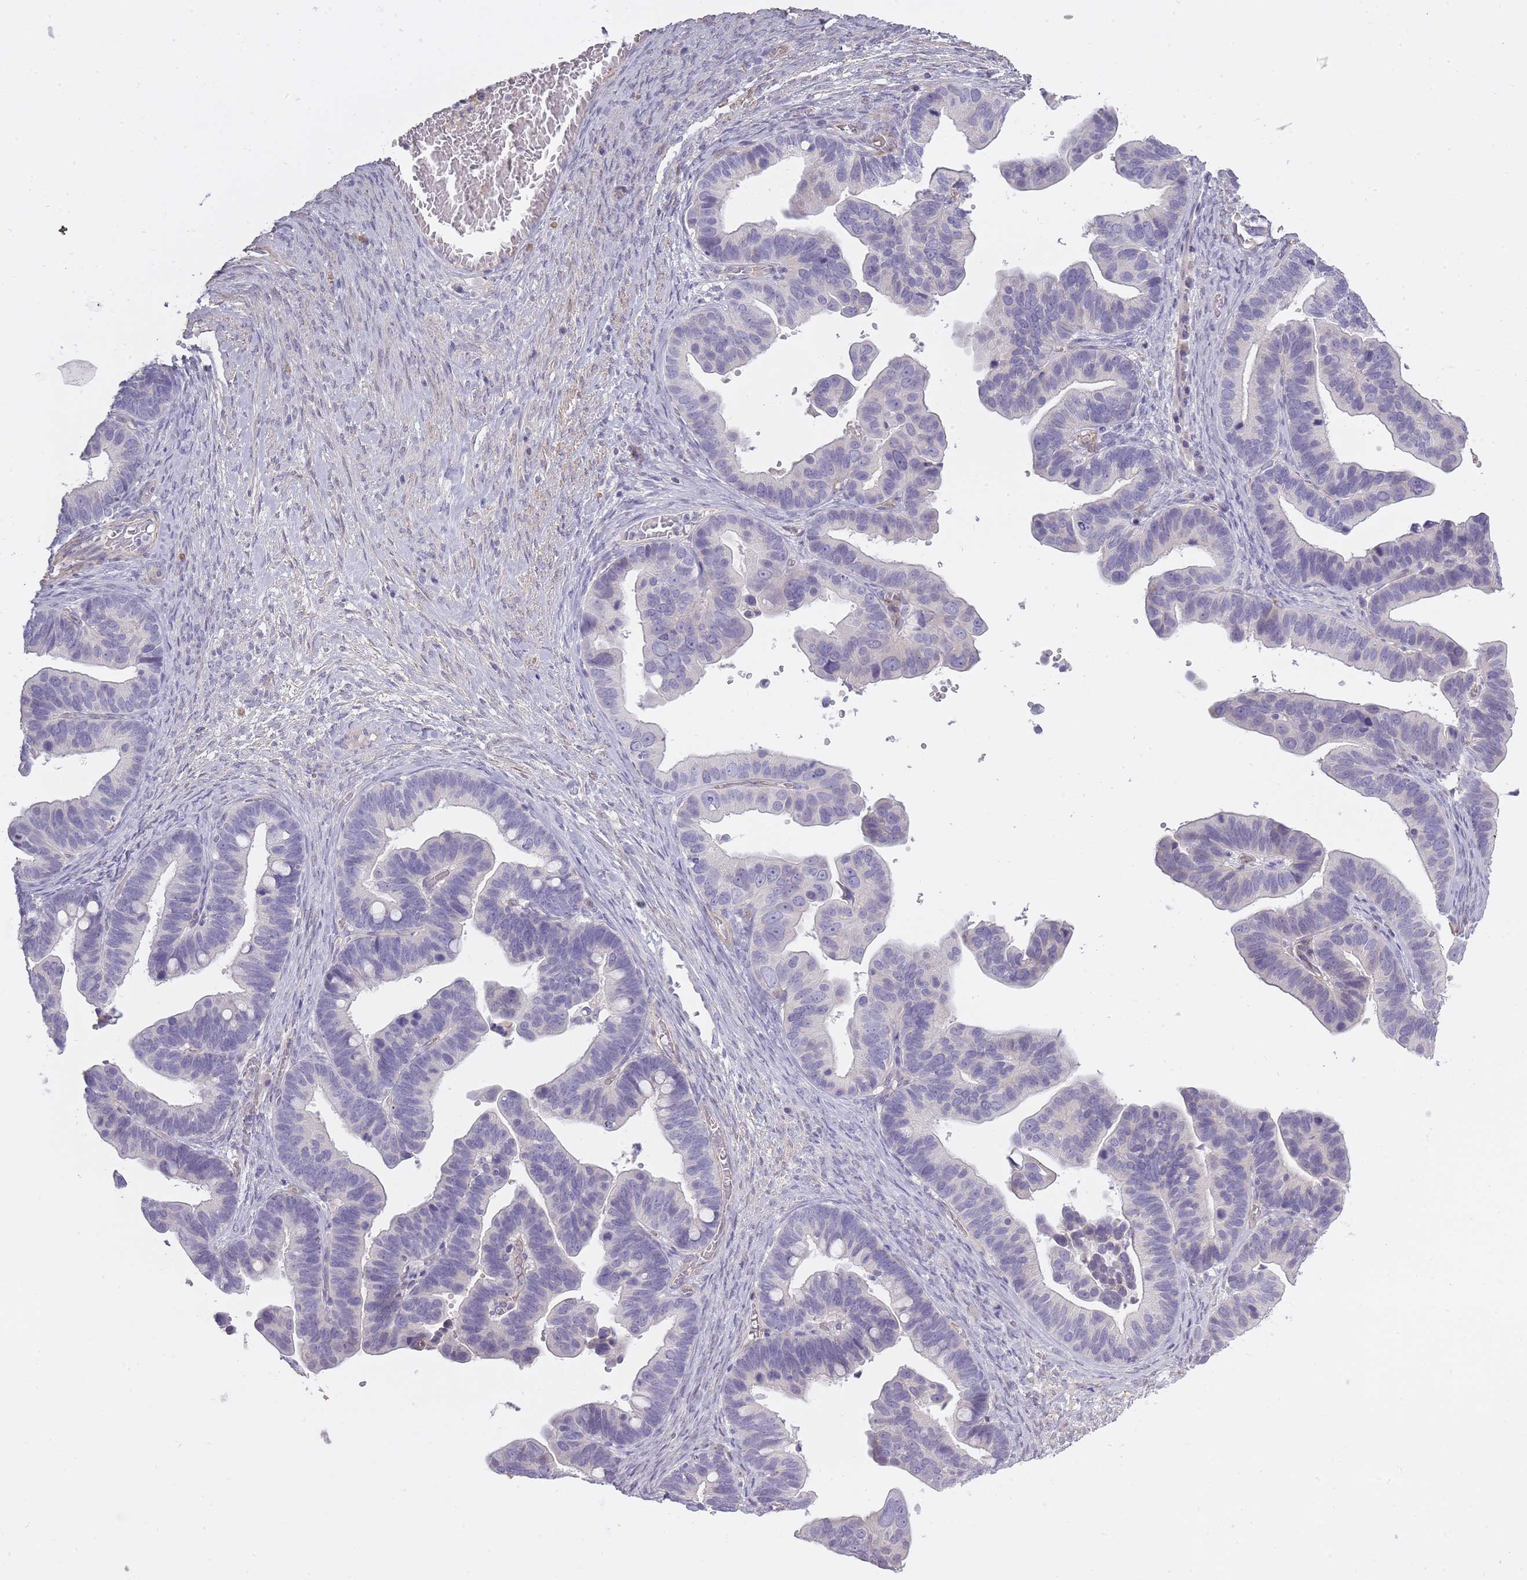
{"staining": {"intensity": "negative", "quantity": "none", "location": "none"}, "tissue": "ovarian cancer", "cell_type": "Tumor cells", "image_type": "cancer", "snomed": [{"axis": "morphology", "description": "Cystadenocarcinoma, serous, NOS"}, {"axis": "topography", "description": "Ovary"}], "caption": "Ovarian cancer (serous cystadenocarcinoma) was stained to show a protein in brown. There is no significant staining in tumor cells. (DAB (3,3'-diaminobenzidine) immunohistochemistry (IHC) with hematoxylin counter stain).", "gene": "SLC8A2", "patient": {"sex": "female", "age": 56}}